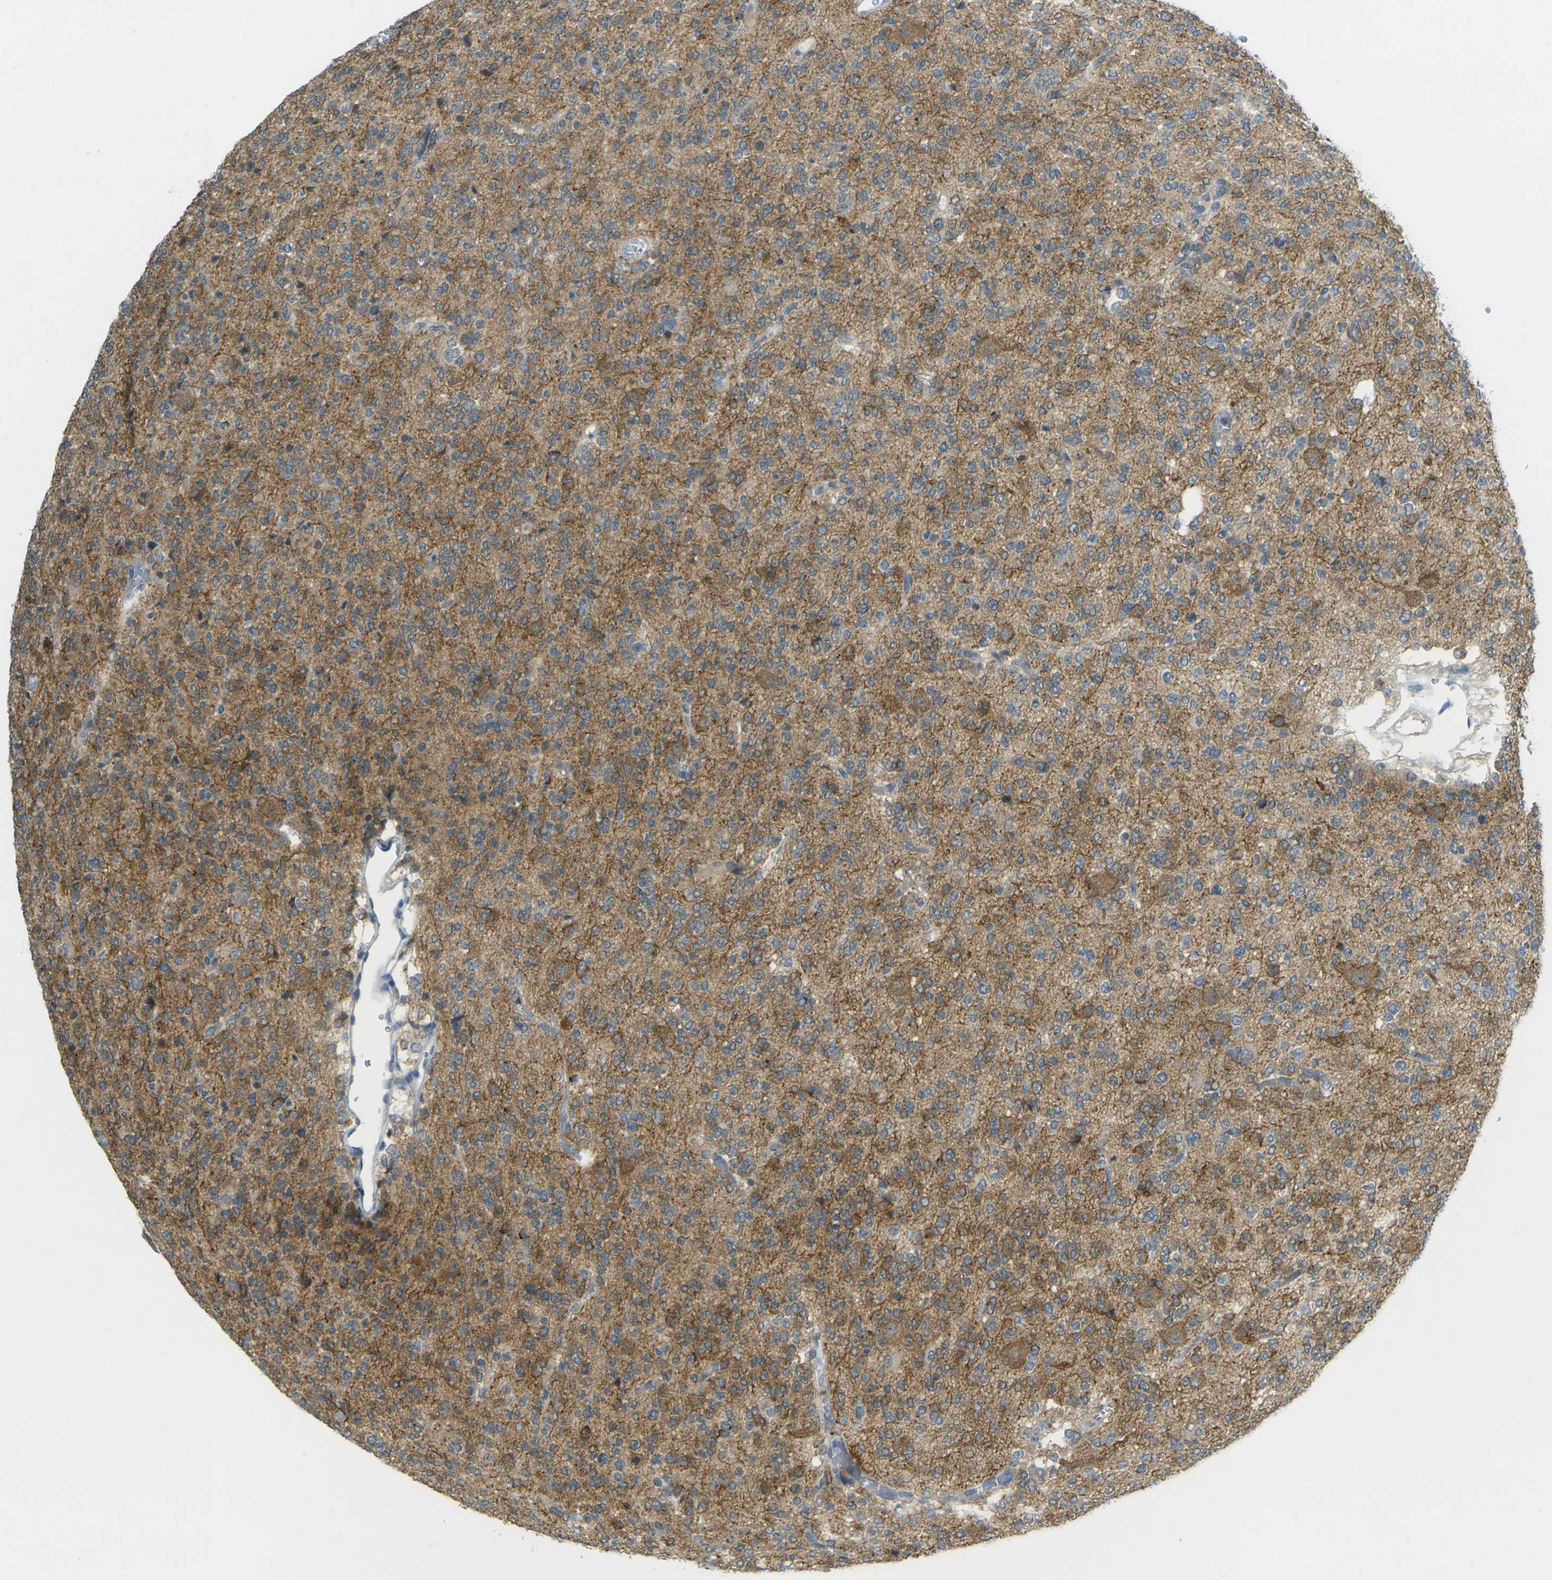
{"staining": {"intensity": "moderate", "quantity": ">75%", "location": "cytoplasmic/membranous"}, "tissue": "glioma", "cell_type": "Tumor cells", "image_type": "cancer", "snomed": [{"axis": "morphology", "description": "Glioma, malignant, Low grade"}, {"axis": "topography", "description": "Brain"}], "caption": "An image showing moderate cytoplasmic/membranous positivity in approximately >75% of tumor cells in glioma, as visualized by brown immunohistochemical staining.", "gene": "SPTBN2", "patient": {"sex": "male", "age": 38}}